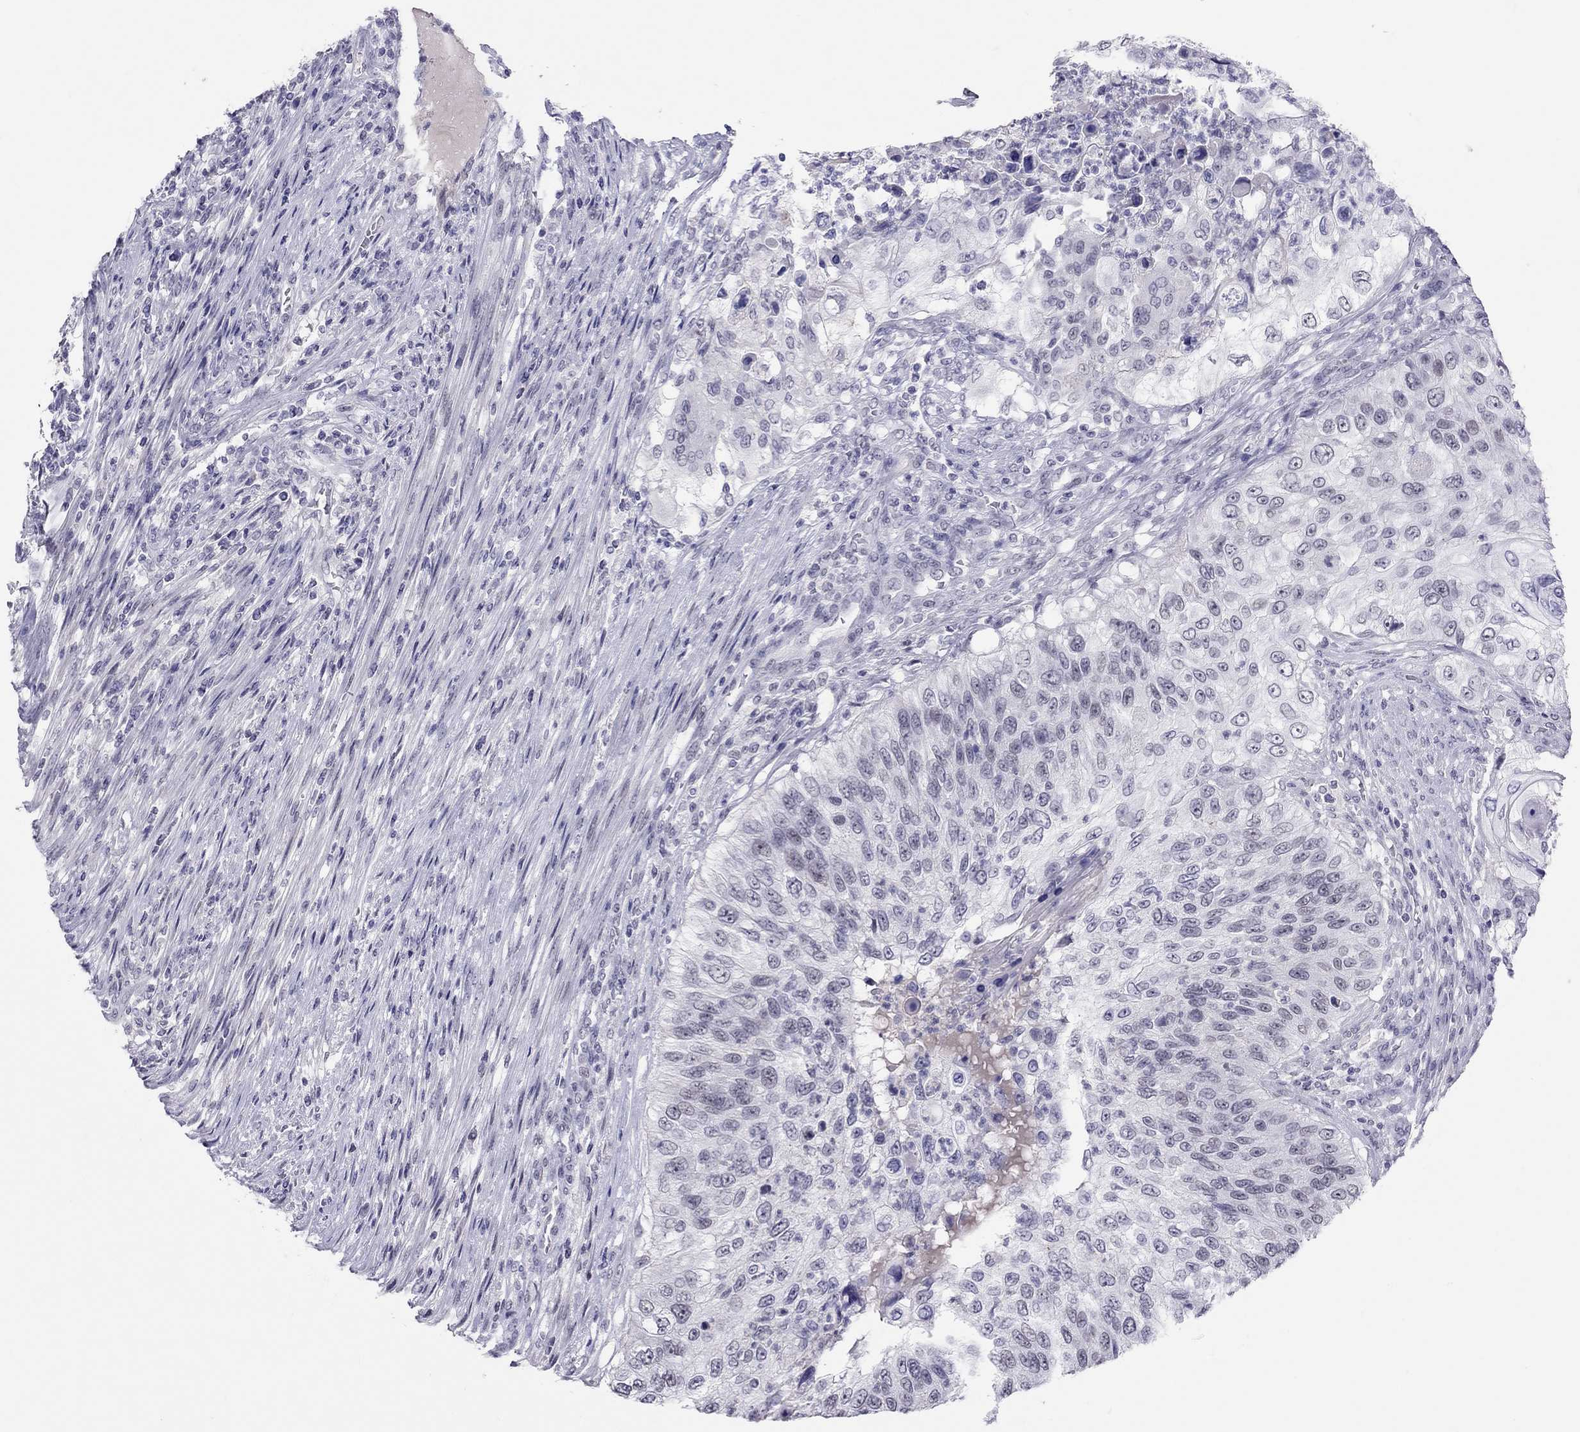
{"staining": {"intensity": "negative", "quantity": "none", "location": "none"}, "tissue": "urothelial cancer", "cell_type": "Tumor cells", "image_type": "cancer", "snomed": [{"axis": "morphology", "description": "Urothelial carcinoma, High grade"}, {"axis": "topography", "description": "Urinary bladder"}], "caption": "Tumor cells show no significant protein expression in urothelial cancer.", "gene": "JHY", "patient": {"sex": "female", "age": 60}}